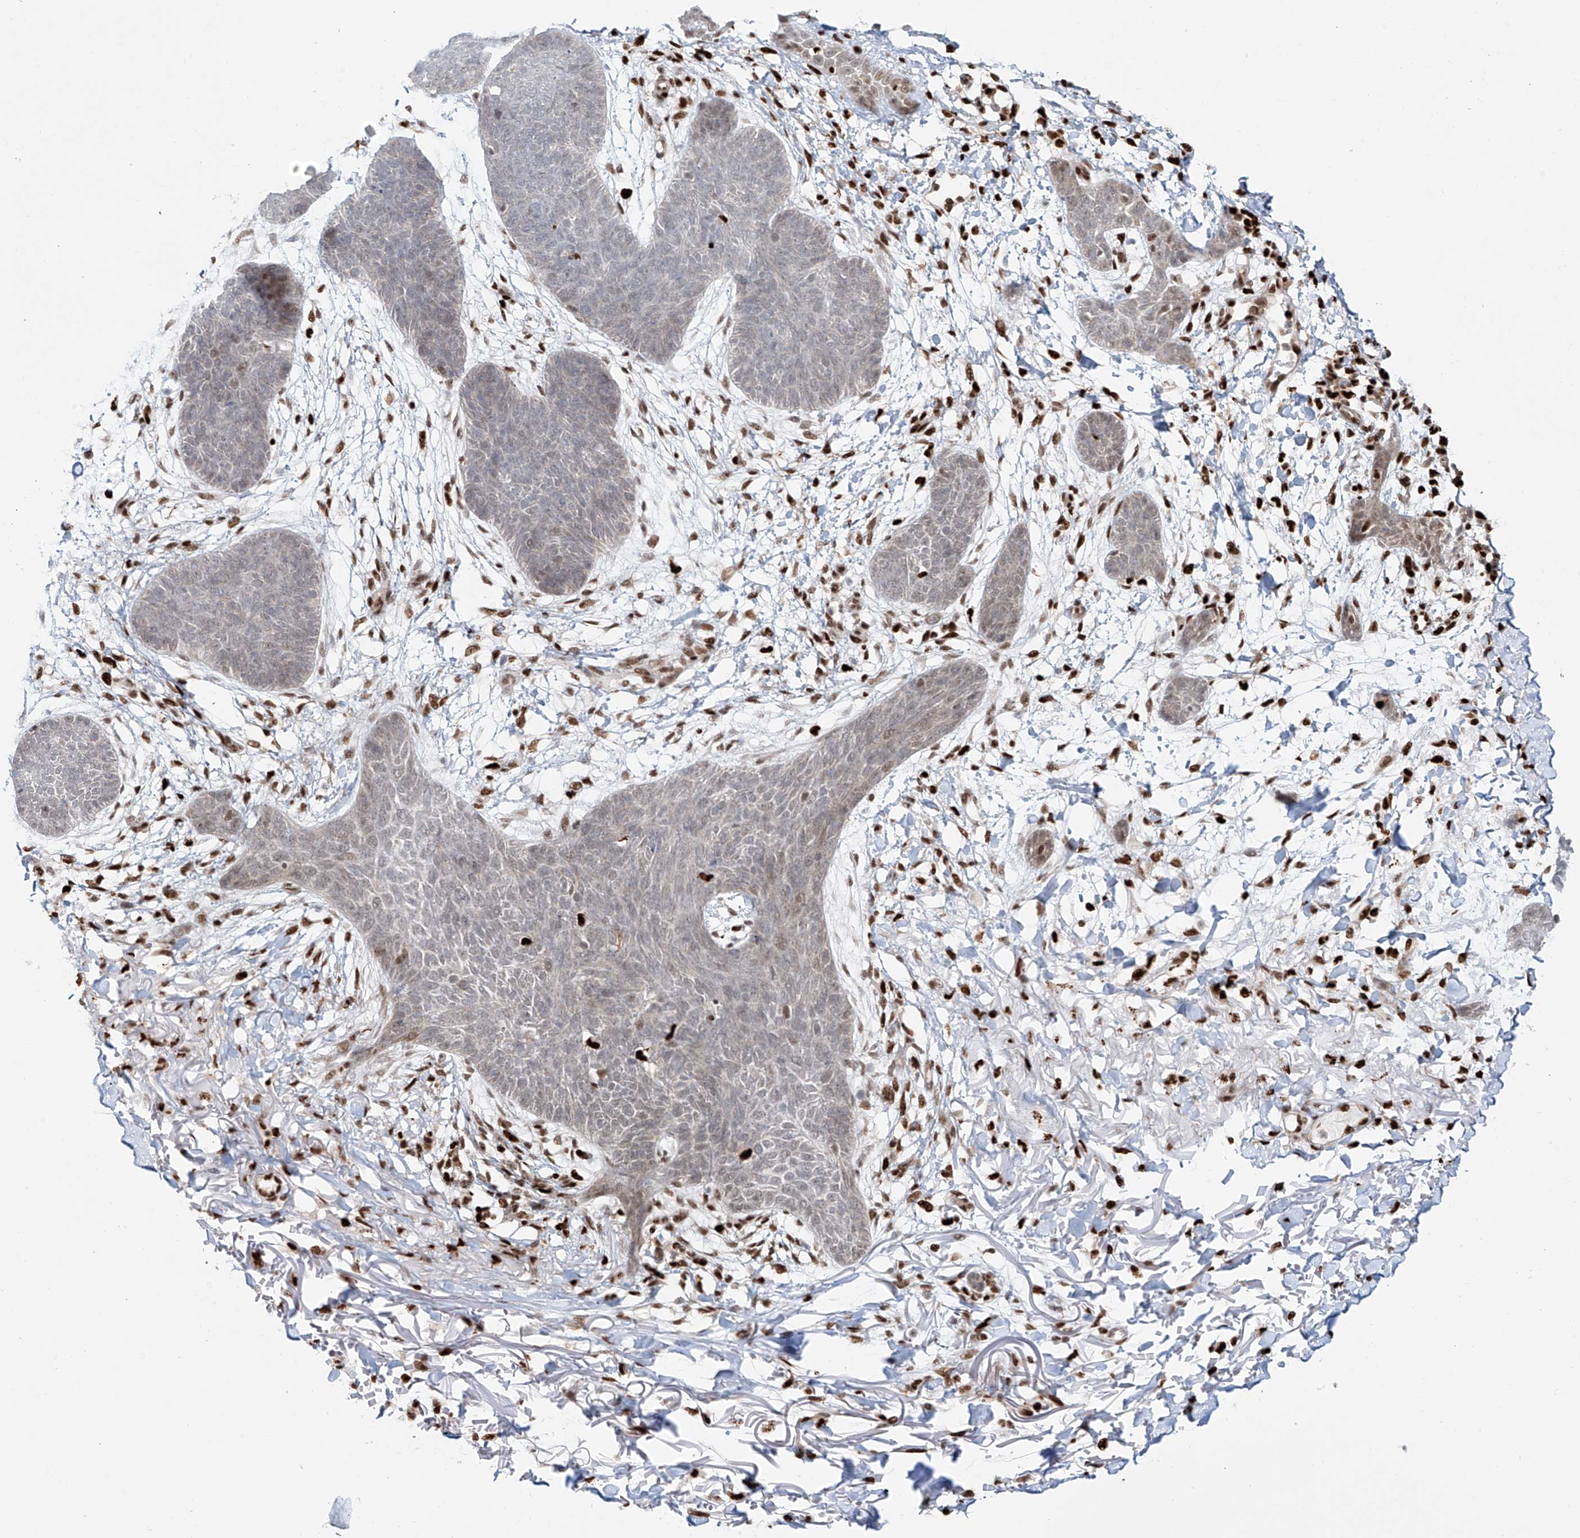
{"staining": {"intensity": "weak", "quantity": "<25%", "location": "nuclear"}, "tissue": "skin cancer", "cell_type": "Tumor cells", "image_type": "cancer", "snomed": [{"axis": "morphology", "description": "Basal cell carcinoma"}, {"axis": "topography", "description": "Skin"}], "caption": "A high-resolution image shows immunohistochemistry (IHC) staining of skin cancer, which demonstrates no significant expression in tumor cells.", "gene": "DZIP1L", "patient": {"sex": "male", "age": 85}}